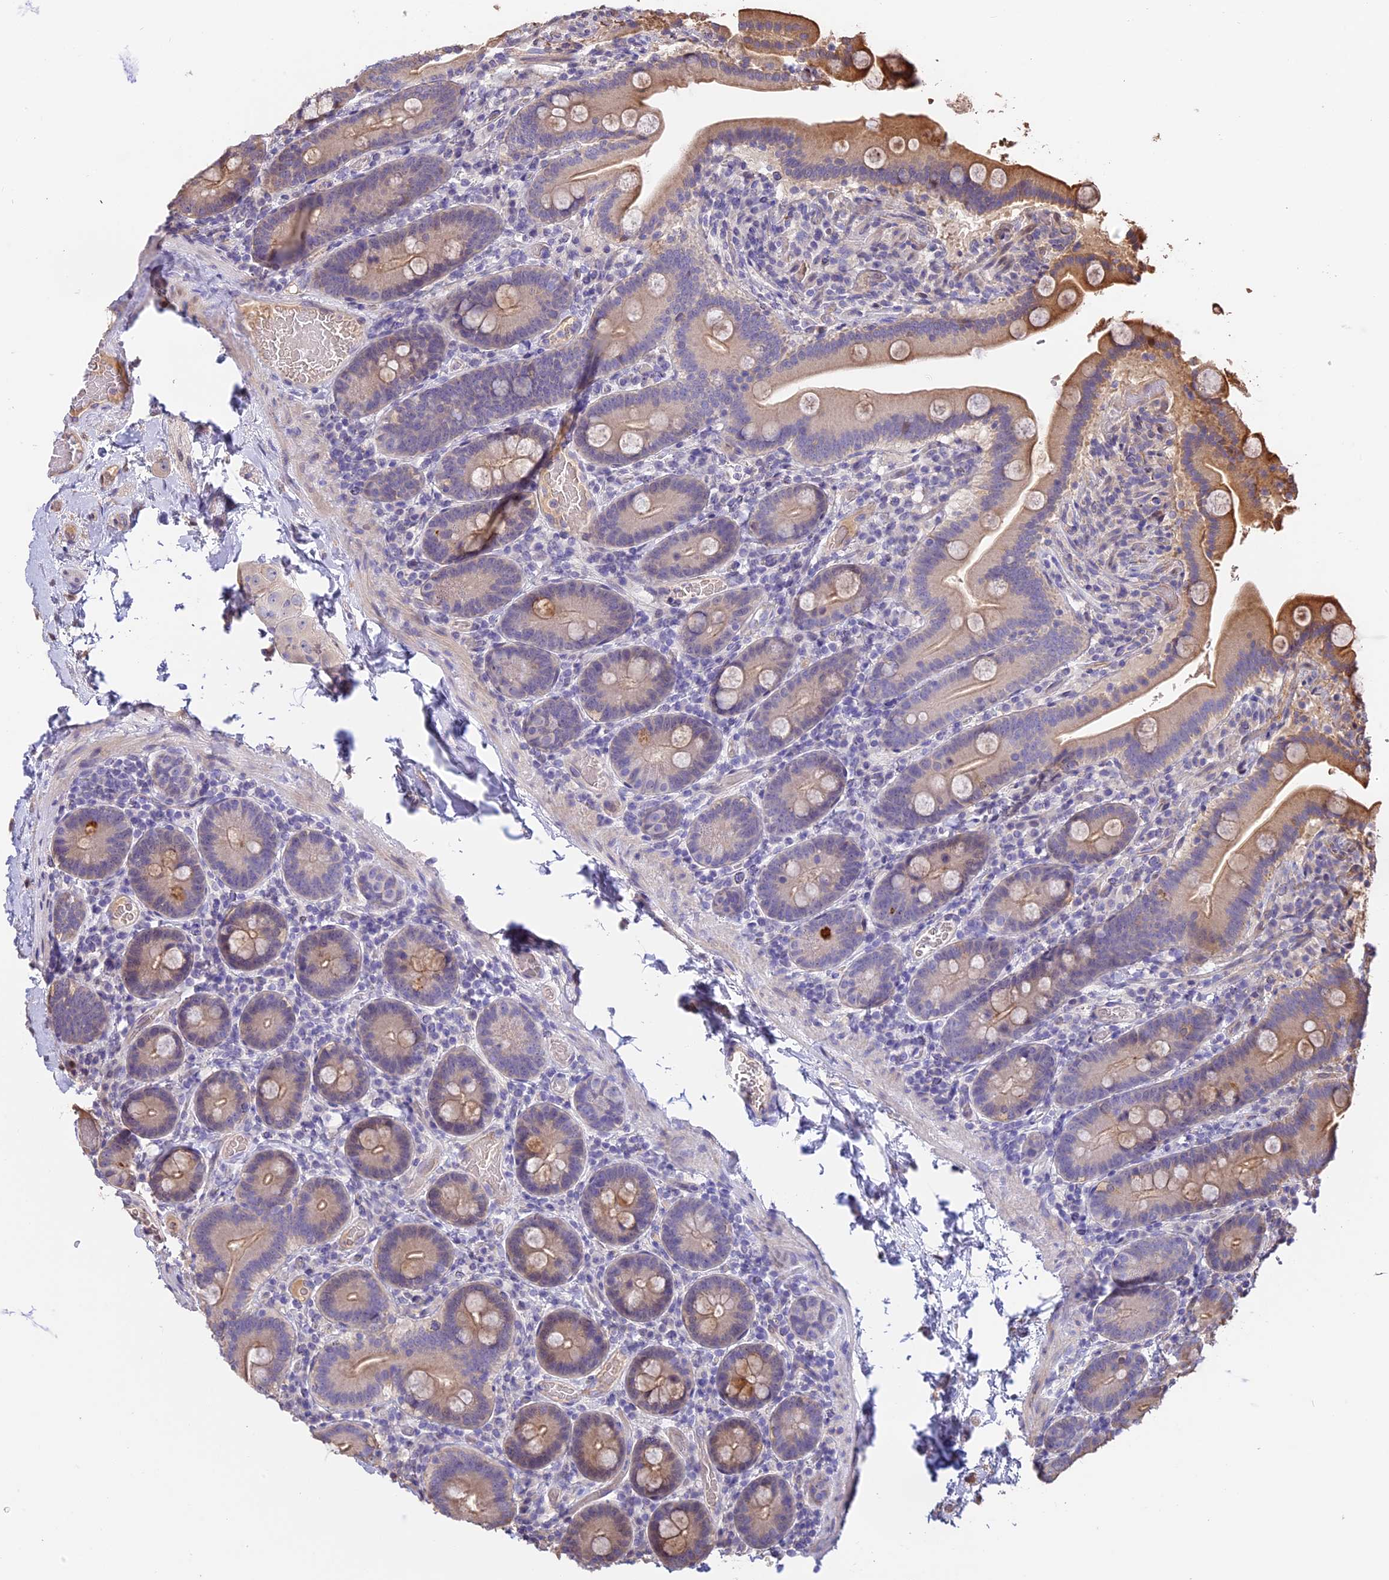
{"staining": {"intensity": "moderate", "quantity": "25%-75%", "location": "cytoplasmic/membranous"}, "tissue": "duodenum", "cell_type": "Glandular cells", "image_type": "normal", "snomed": [{"axis": "morphology", "description": "Normal tissue, NOS"}, {"axis": "topography", "description": "Duodenum"}], "caption": "Protein expression analysis of unremarkable duodenum displays moderate cytoplasmic/membranous positivity in approximately 25%-75% of glandular cells. The staining was performed using DAB (3,3'-diaminobenzidine) to visualize the protein expression in brown, while the nuclei were stained in blue with hematoxylin (Magnification: 20x).", "gene": "PPP1R37", "patient": {"sex": "male", "age": 55}}